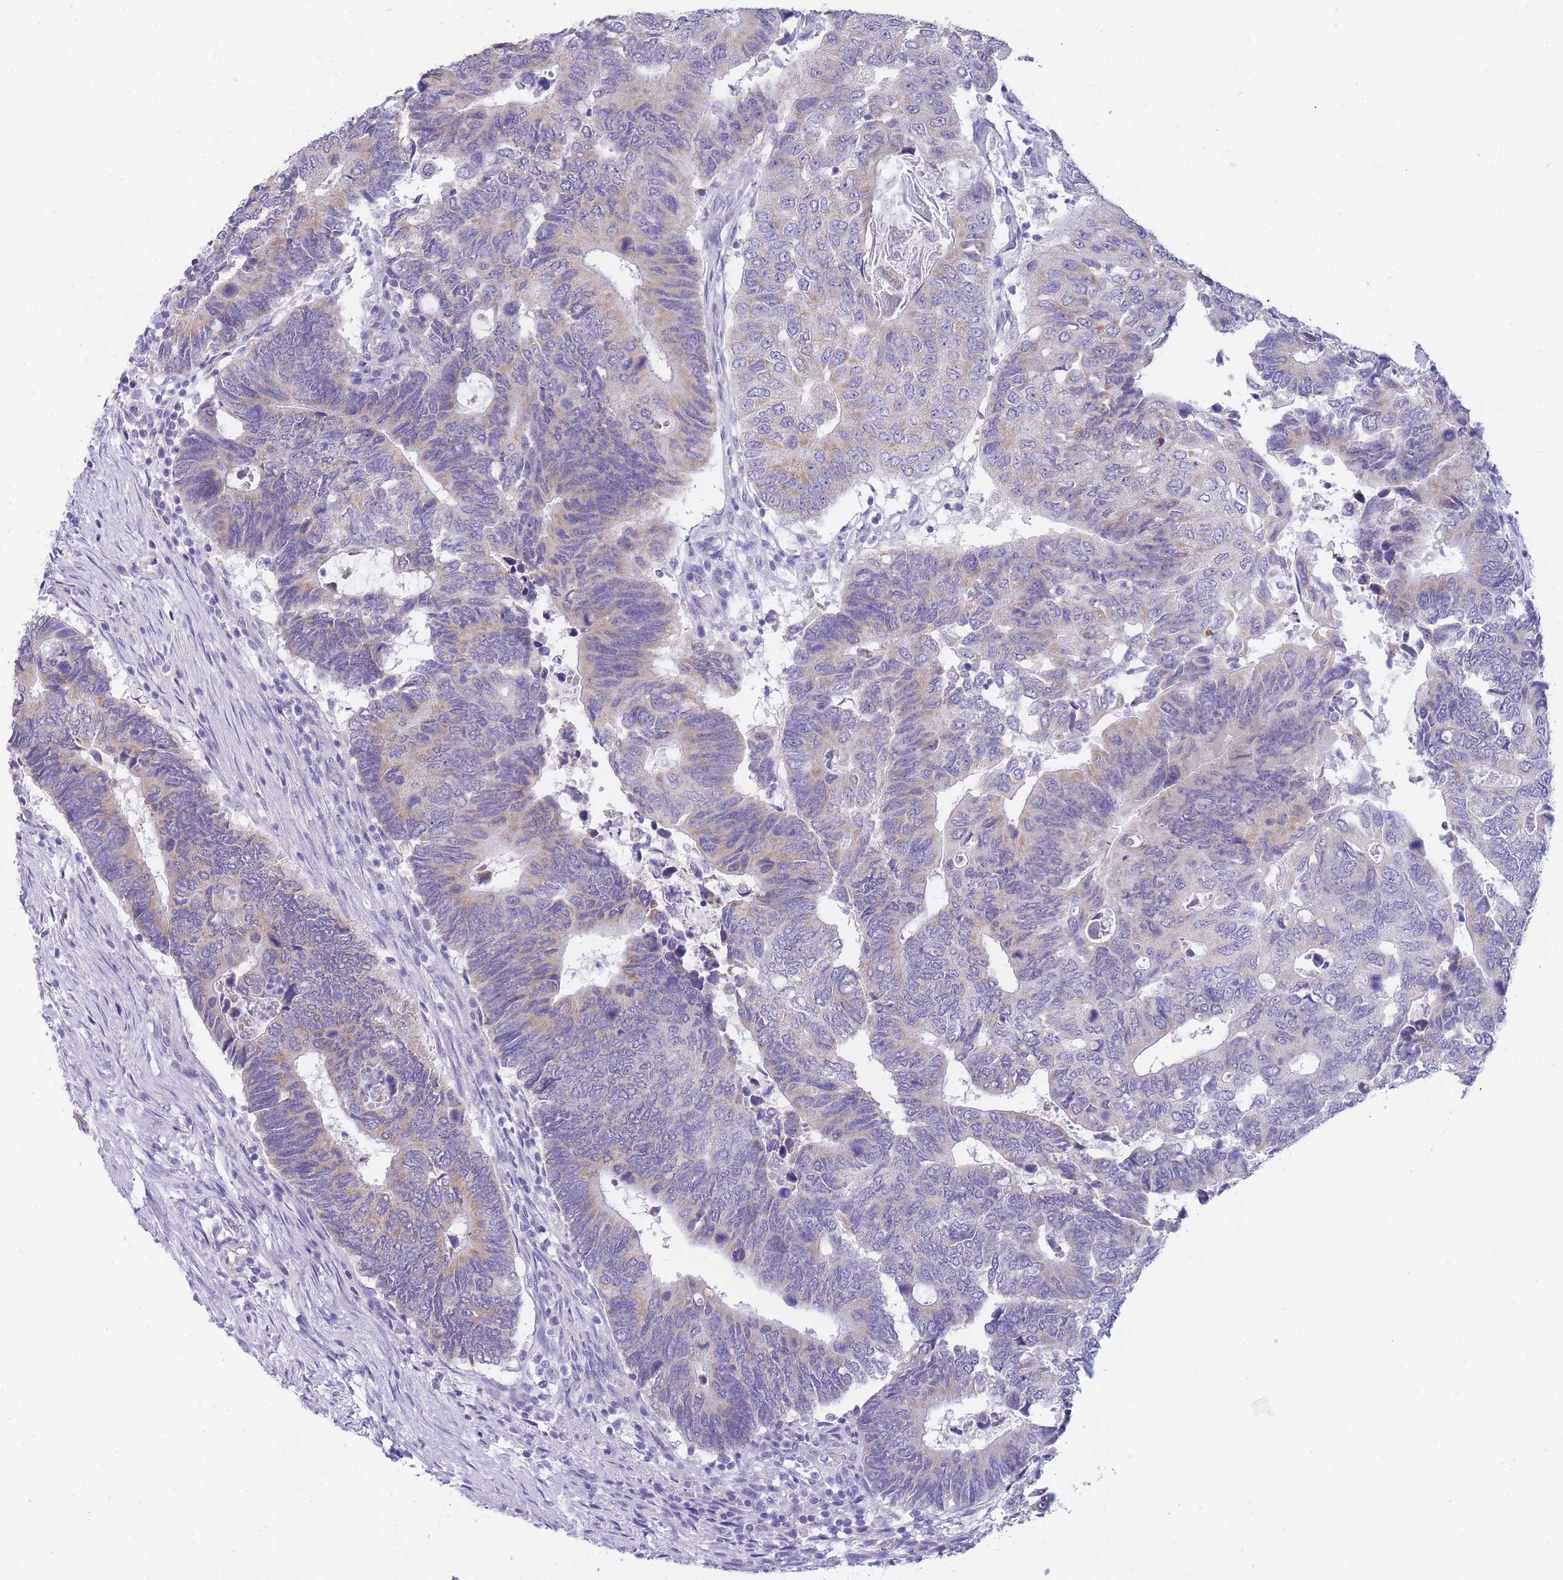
{"staining": {"intensity": "weak", "quantity": "25%-75%", "location": "cytoplasmic/membranous"}, "tissue": "colorectal cancer", "cell_type": "Tumor cells", "image_type": "cancer", "snomed": [{"axis": "morphology", "description": "Adenocarcinoma, NOS"}, {"axis": "topography", "description": "Colon"}], "caption": "Immunohistochemical staining of human adenocarcinoma (colorectal) reveals low levels of weak cytoplasmic/membranous positivity in about 25%-75% of tumor cells.", "gene": "FRAT2", "patient": {"sex": "male", "age": 87}}